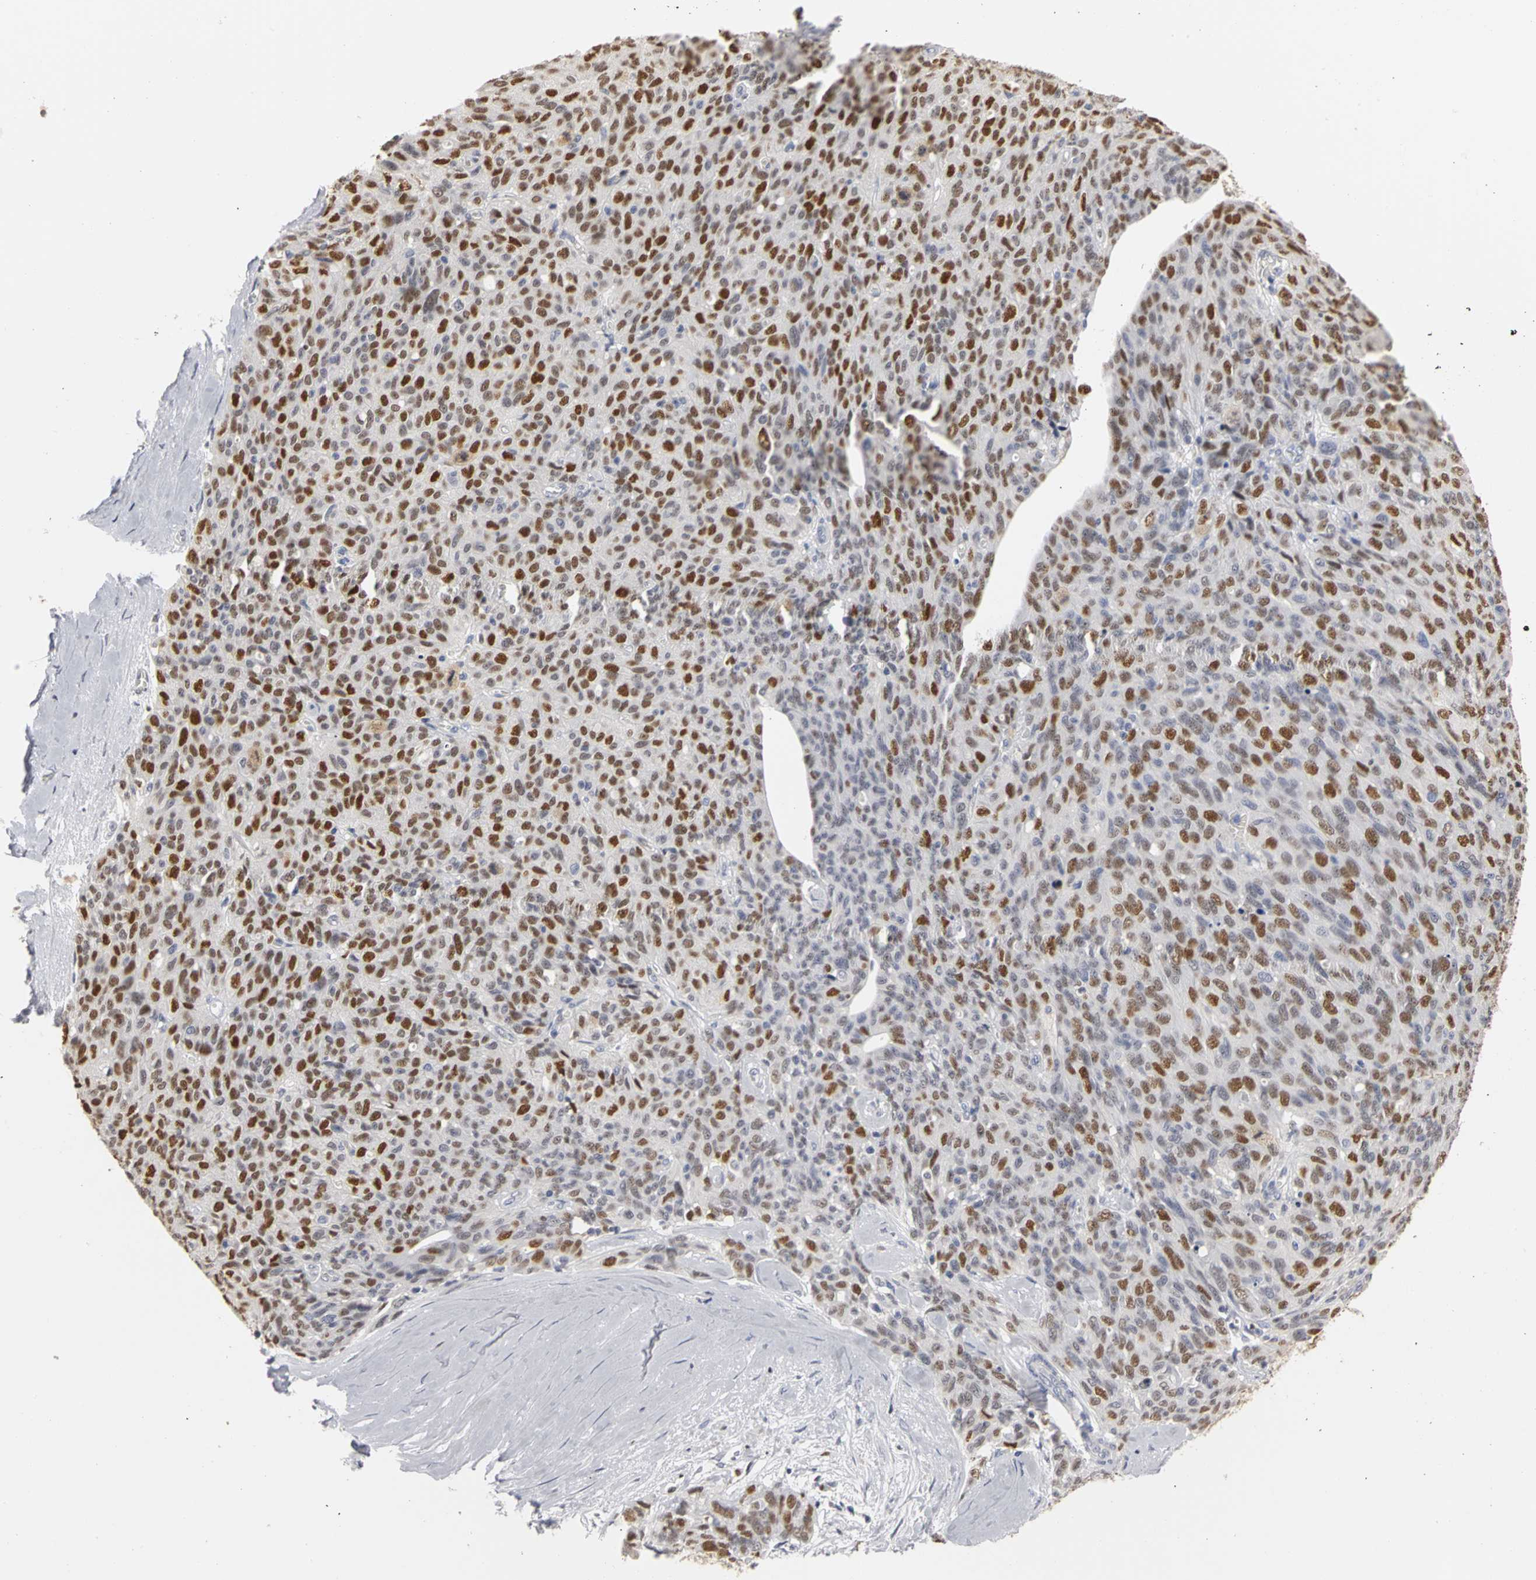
{"staining": {"intensity": "moderate", "quantity": "25%-75%", "location": "nuclear"}, "tissue": "ovarian cancer", "cell_type": "Tumor cells", "image_type": "cancer", "snomed": [{"axis": "morphology", "description": "Carcinoma, endometroid"}, {"axis": "topography", "description": "Ovary"}], "caption": "A medium amount of moderate nuclear positivity is seen in about 25%-75% of tumor cells in endometroid carcinoma (ovarian) tissue.", "gene": "MCM6", "patient": {"sex": "female", "age": 60}}